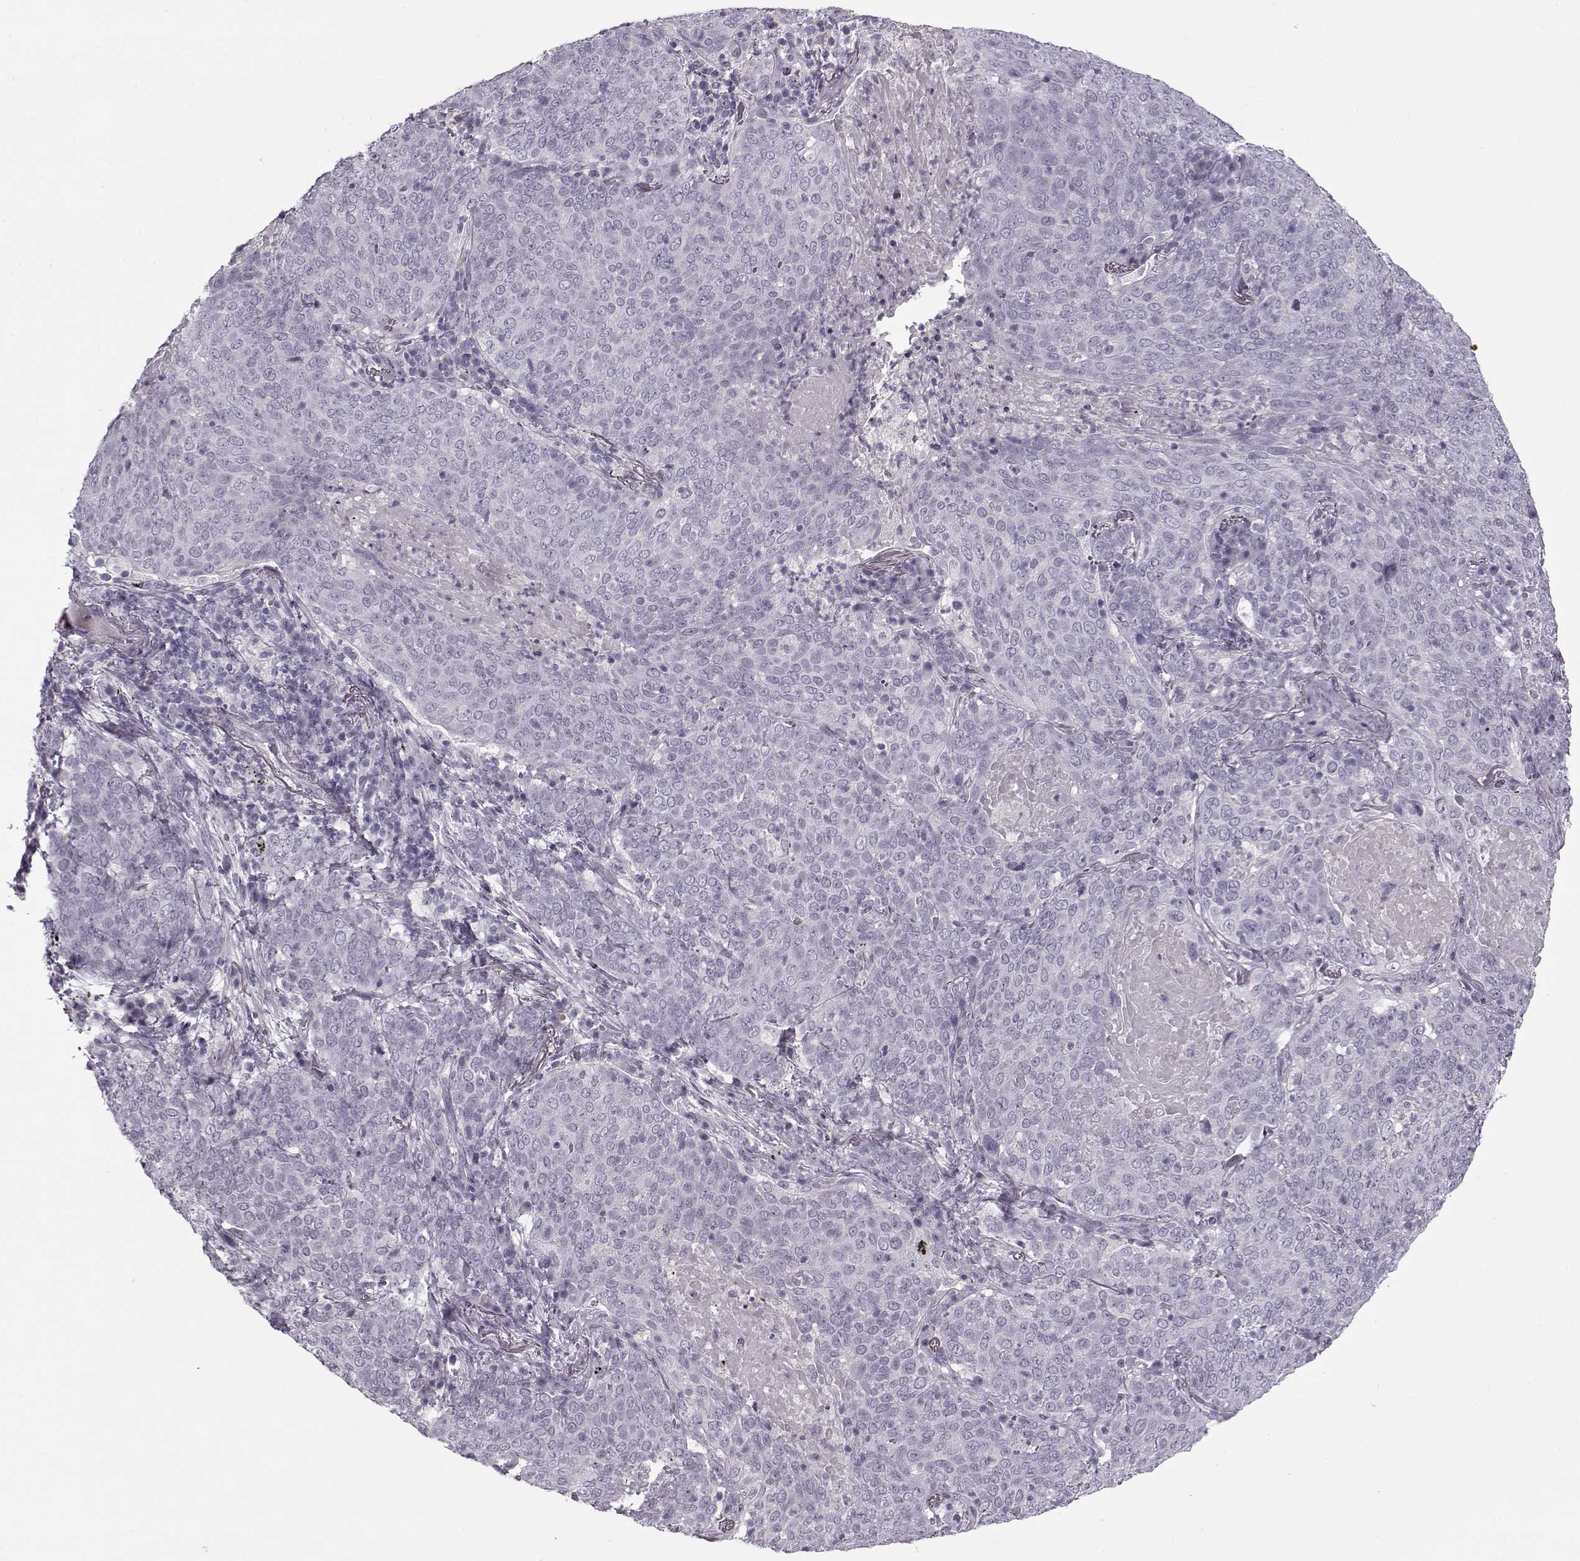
{"staining": {"intensity": "negative", "quantity": "none", "location": "none"}, "tissue": "lung cancer", "cell_type": "Tumor cells", "image_type": "cancer", "snomed": [{"axis": "morphology", "description": "Squamous cell carcinoma, NOS"}, {"axis": "topography", "description": "Lung"}], "caption": "Tumor cells show no significant protein expression in lung cancer. (Immunohistochemistry (ihc), brightfield microscopy, high magnification).", "gene": "PNMT", "patient": {"sex": "male", "age": 82}}